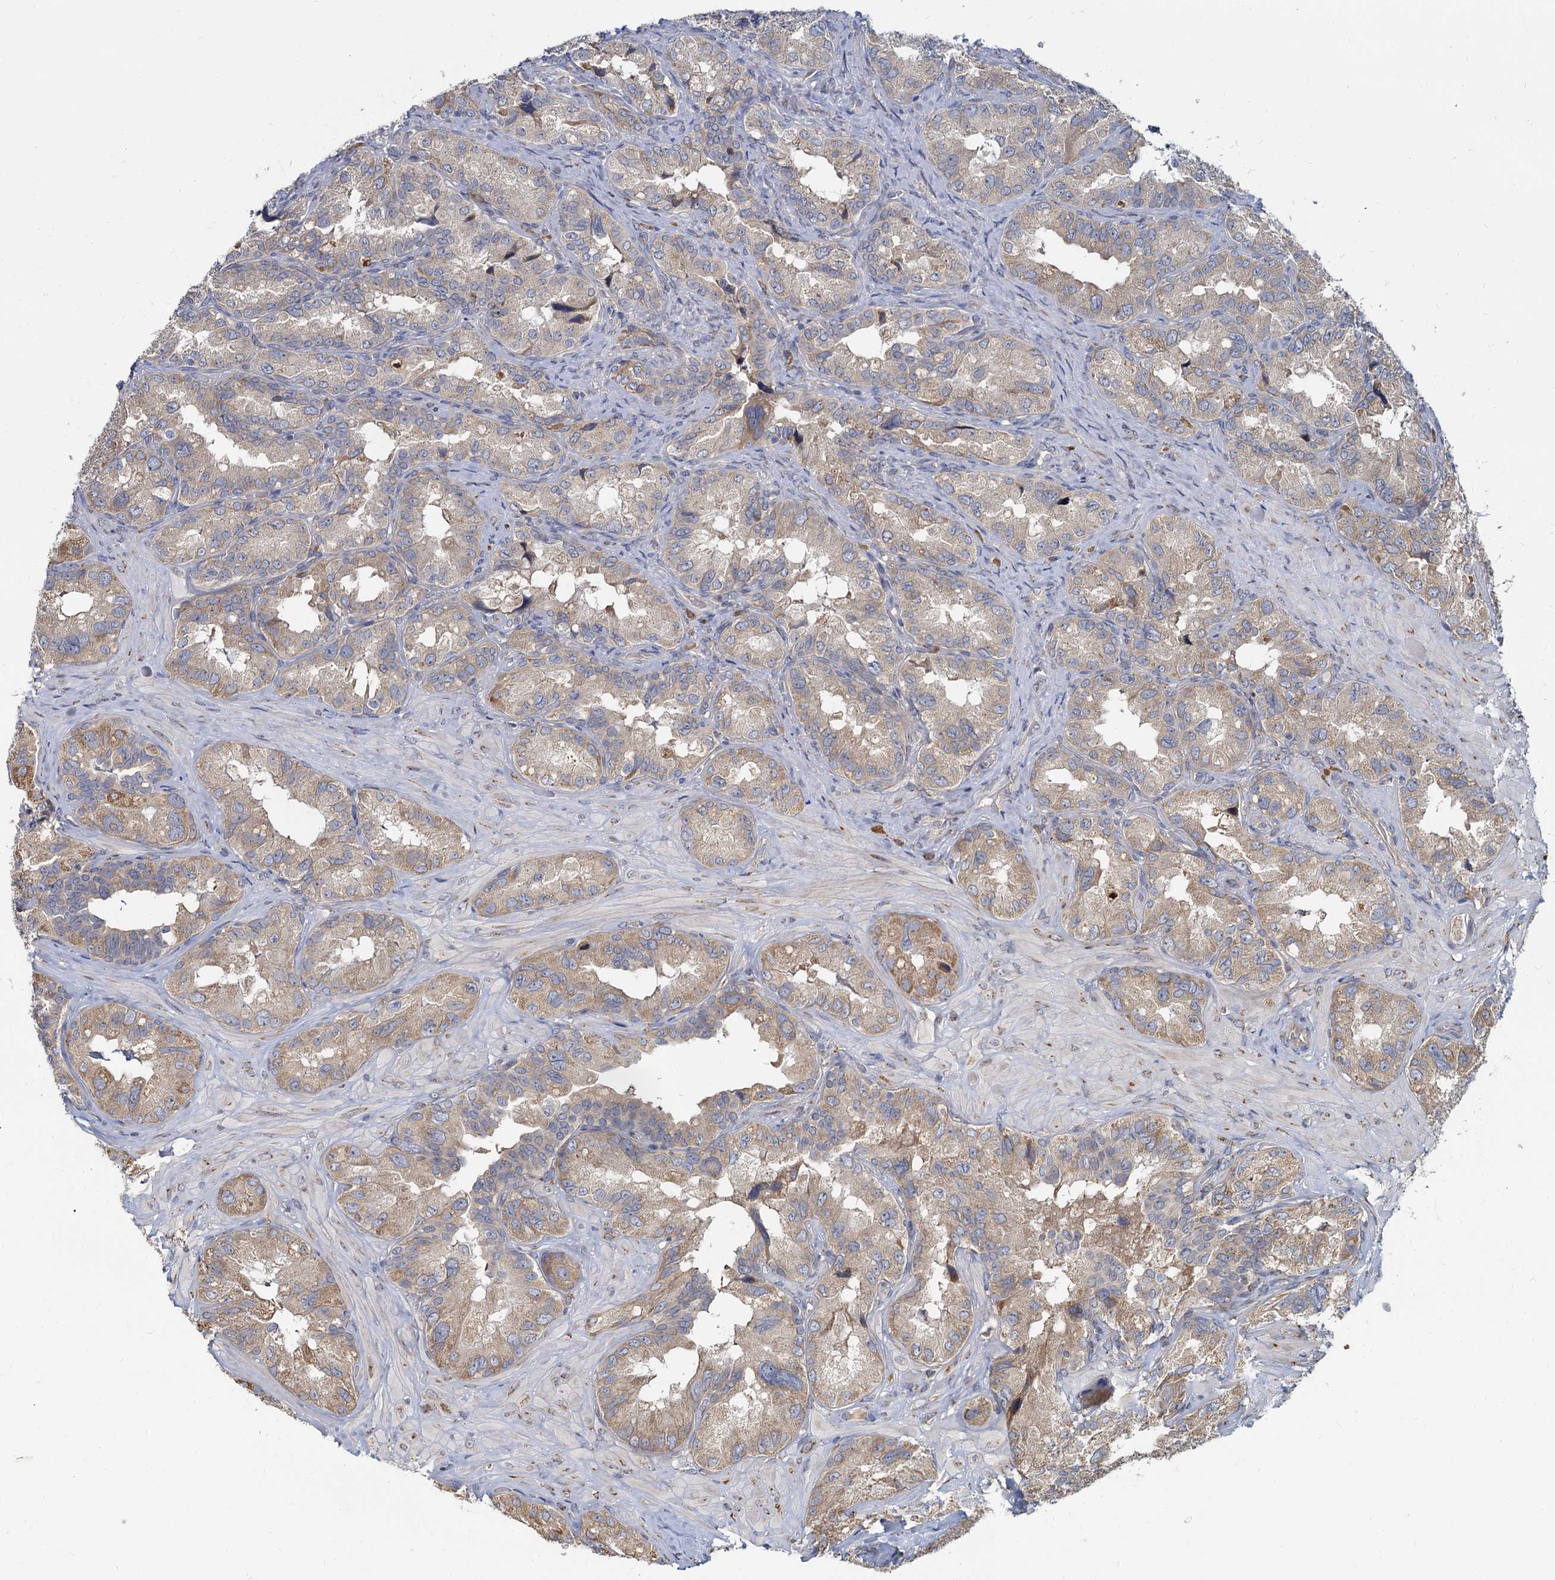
{"staining": {"intensity": "moderate", "quantity": "25%-75%", "location": "cytoplasmic/membranous"}, "tissue": "seminal vesicle", "cell_type": "Glandular cells", "image_type": "normal", "snomed": [{"axis": "morphology", "description": "Normal tissue, NOS"}, {"axis": "topography", "description": "Seminal veicle"}, {"axis": "topography", "description": "Peripheral nerve tissue"}], "caption": "A histopathology image showing moderate cytoplasmic/membranous expression in approximately 25%-75% of glandular cells in benign seminal vesicle, as visualized by brown immunohistochemical staining.", "gene": "LRRC51", "patient": {"sex": "male", "age": 67}}